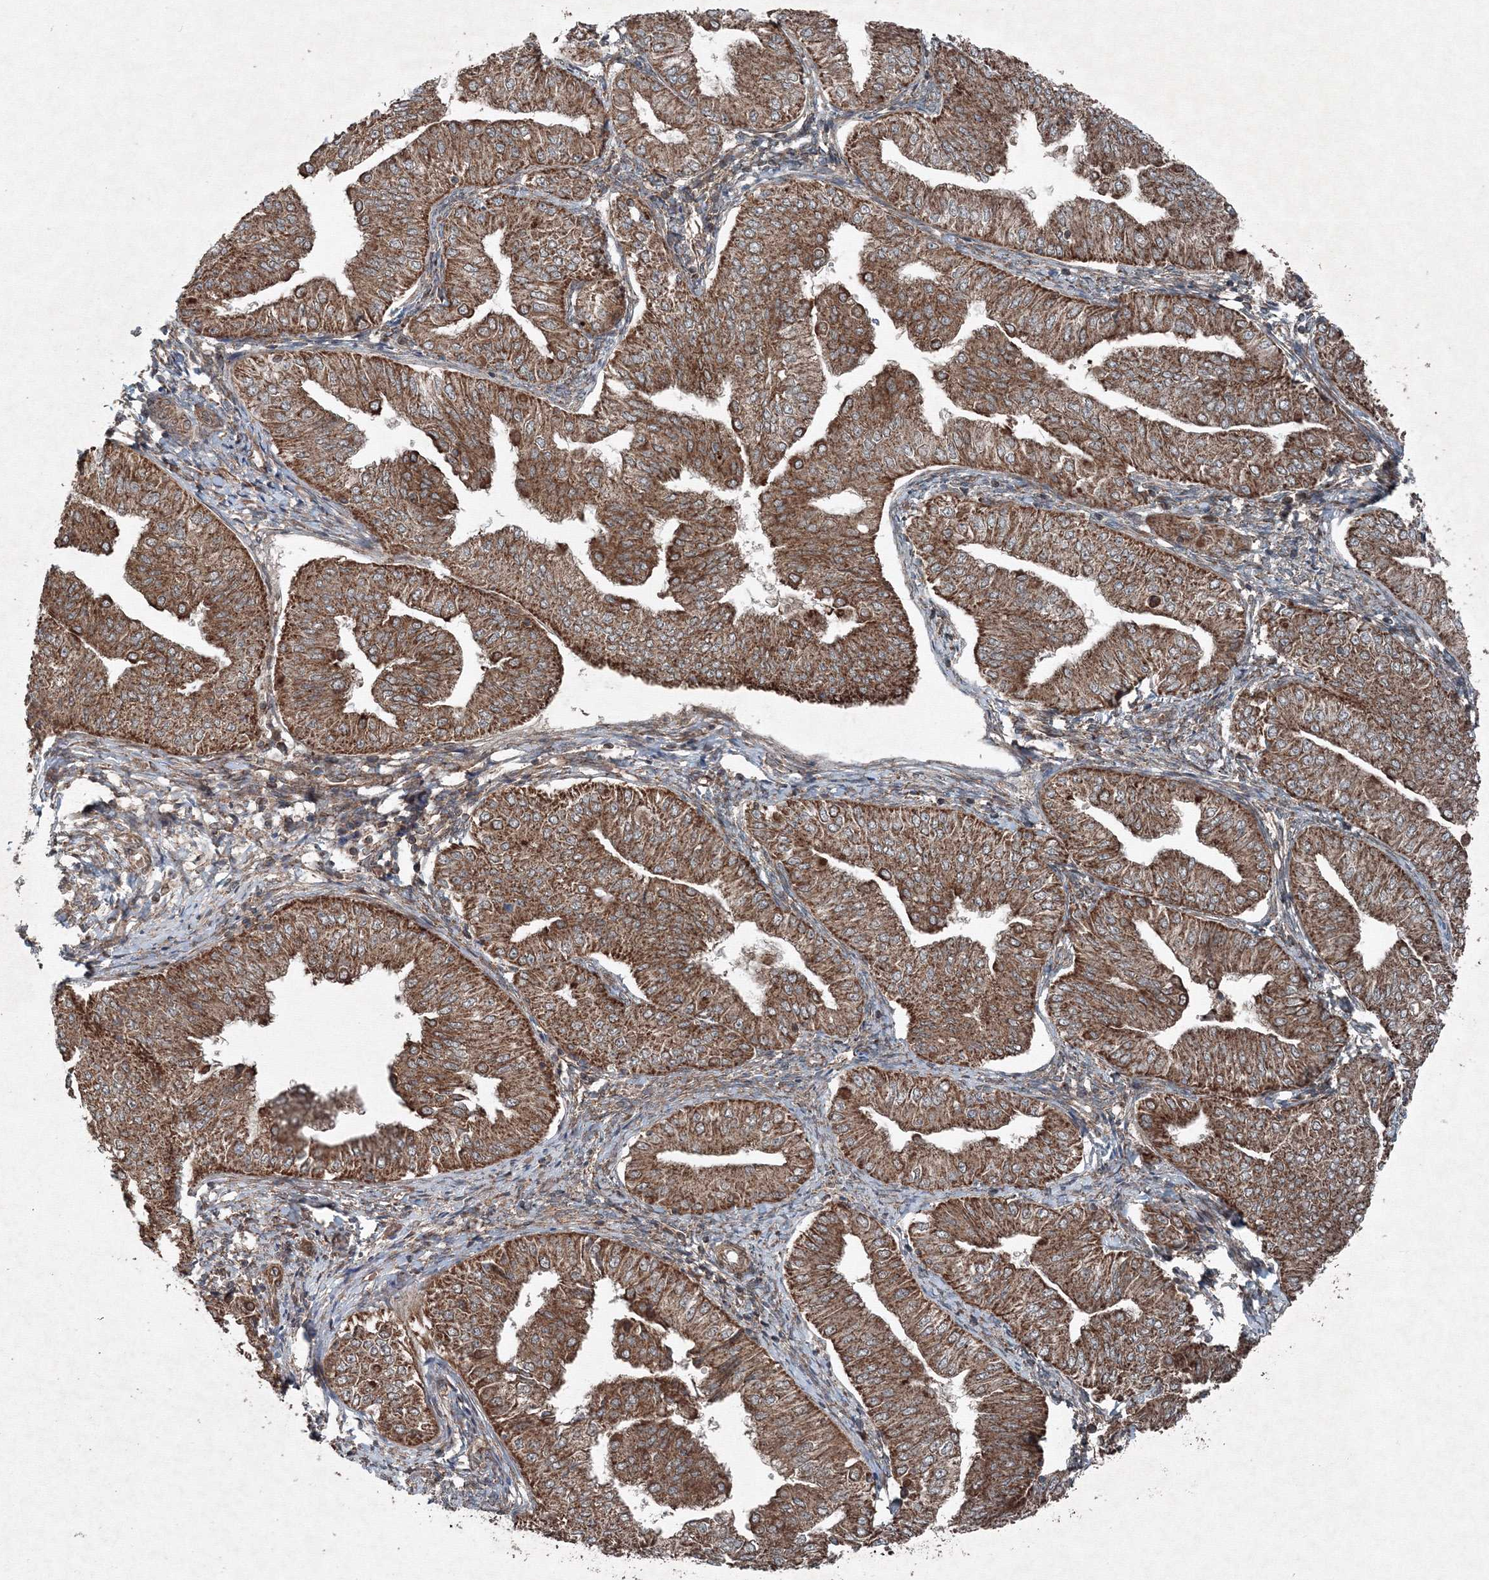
{"staining": {"intensity": "strong", "quantity": ">75%", "location": "cytoplasmic/membranous"}, "tissue": "endometrial cancer", "cell_type": "Tumor cells", "image_type": "cancer", "snomed": [{"axis": "morphology", "description": "Normal tissue, NOS"}, {"axis": "morphology", "description": "Adenocarcinoma, NOS"}, {"axis": "topography", "description": "Endometrium"}], "caption": "Endometrial adenocarcinoma tissue reveals strong cytoplasmic/membranous positivity in approximately >75% of tumor cells Nuclei are stained in blue.", "gene": "COPS7B", "patient": {"sex": "female", "age": 53}}